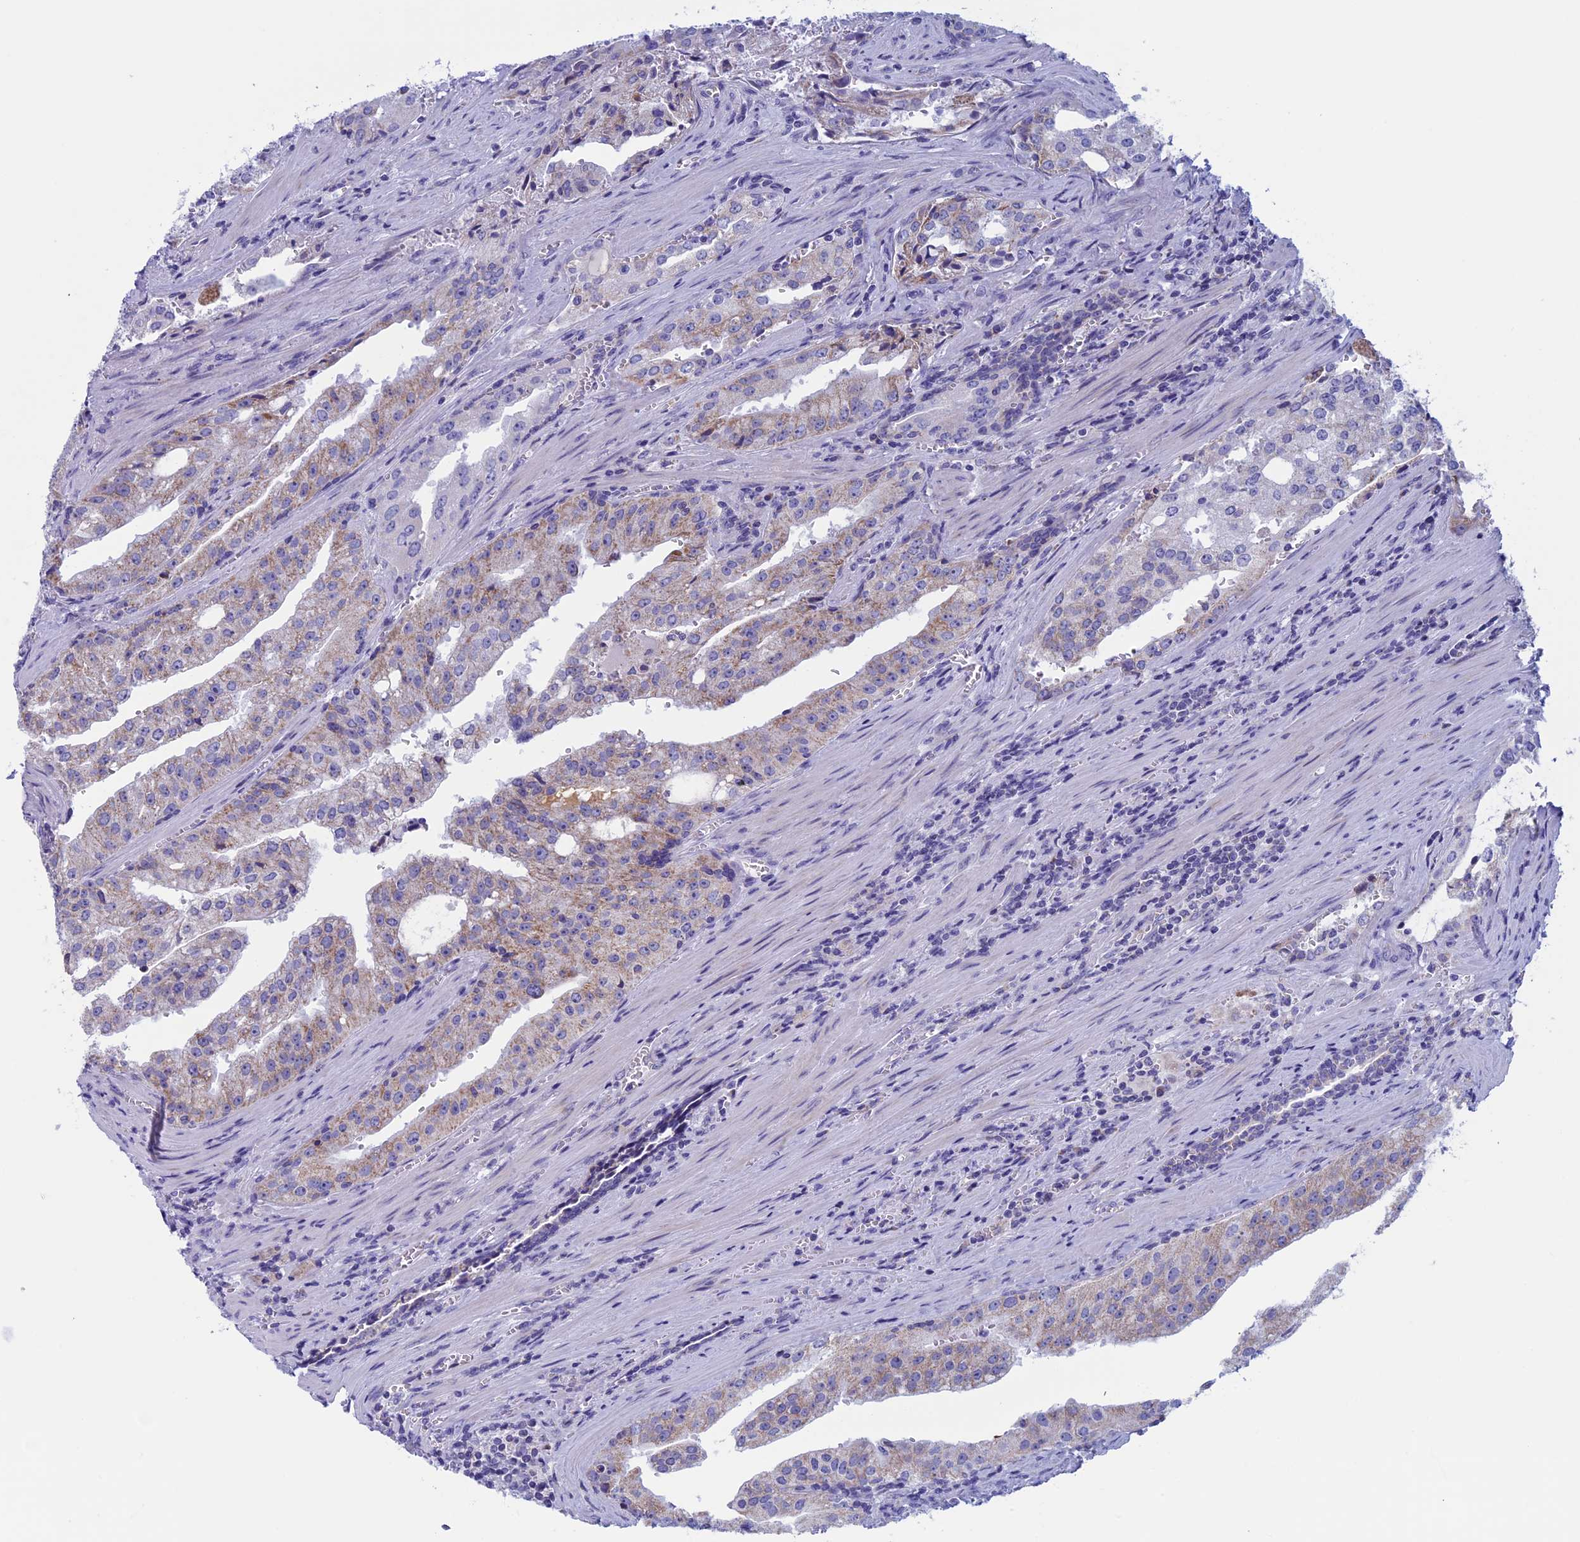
{"staining": {"intensity": "weak", "quantity": "25%-75%", "location": "cytoplasmic/membranous"}, "tissue": "prostate cancer", "cell_type": "Tumor cells", "image_type": "cancer", "snomed": [{"axis": "morphology", "description": "Adenocarcinoma, High grade"}, {"axis": "topography", "description": "Prostate"}], "caption": "Protein analysis of prostate cancer (high-grade adenocarcinoma) tissue exhibits weak cytoplasmic/membranous expression in approximately 25%-75% of tumor cells.", "gene": "NDUFB9", "patient": {"sex": "male", "age": 68}}